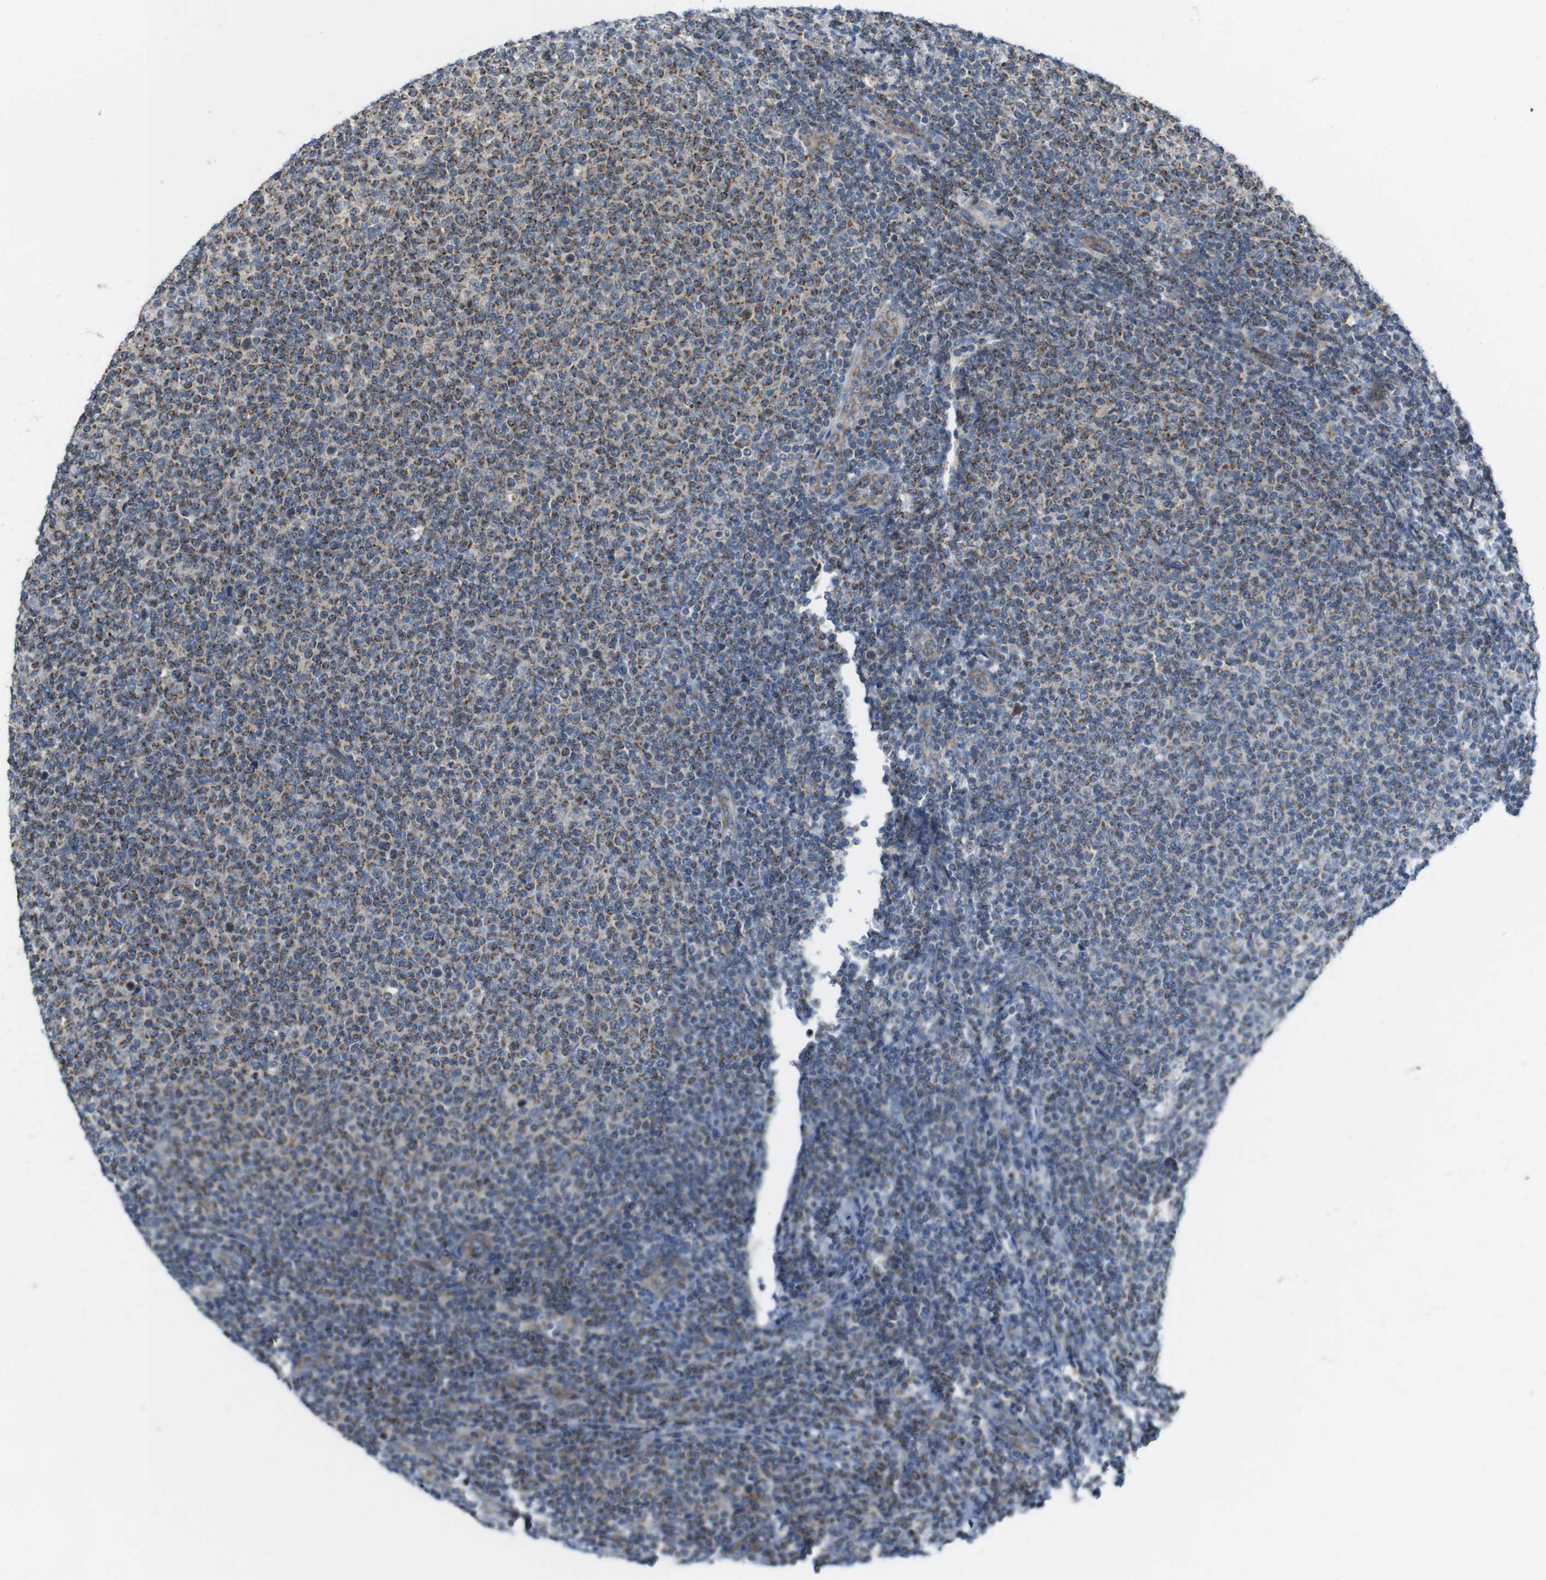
{"staining": {"intensity": "moderate", "quantity": "25%-75%", "location": "cytoplasmic/membranous"}, "tissue": "lymphoma", "cell_type": "Tumor cells", "image_type": "cancer", "snomed": [{"axis": "morphology", "description": "Malignant lymphoma, non-Hodgkin's type, Low grade"}, {"axis": "topography", "description": "Lymph node"}], "caption": "DAB immunohistochemical staining of lymphoma demonstrates moderate cytoplasmic/membranous protein staining in approximately 25%-75% of tumor cells.", "gene": "MARCHF1", "patient": {"sex": "male", "age": 66}}